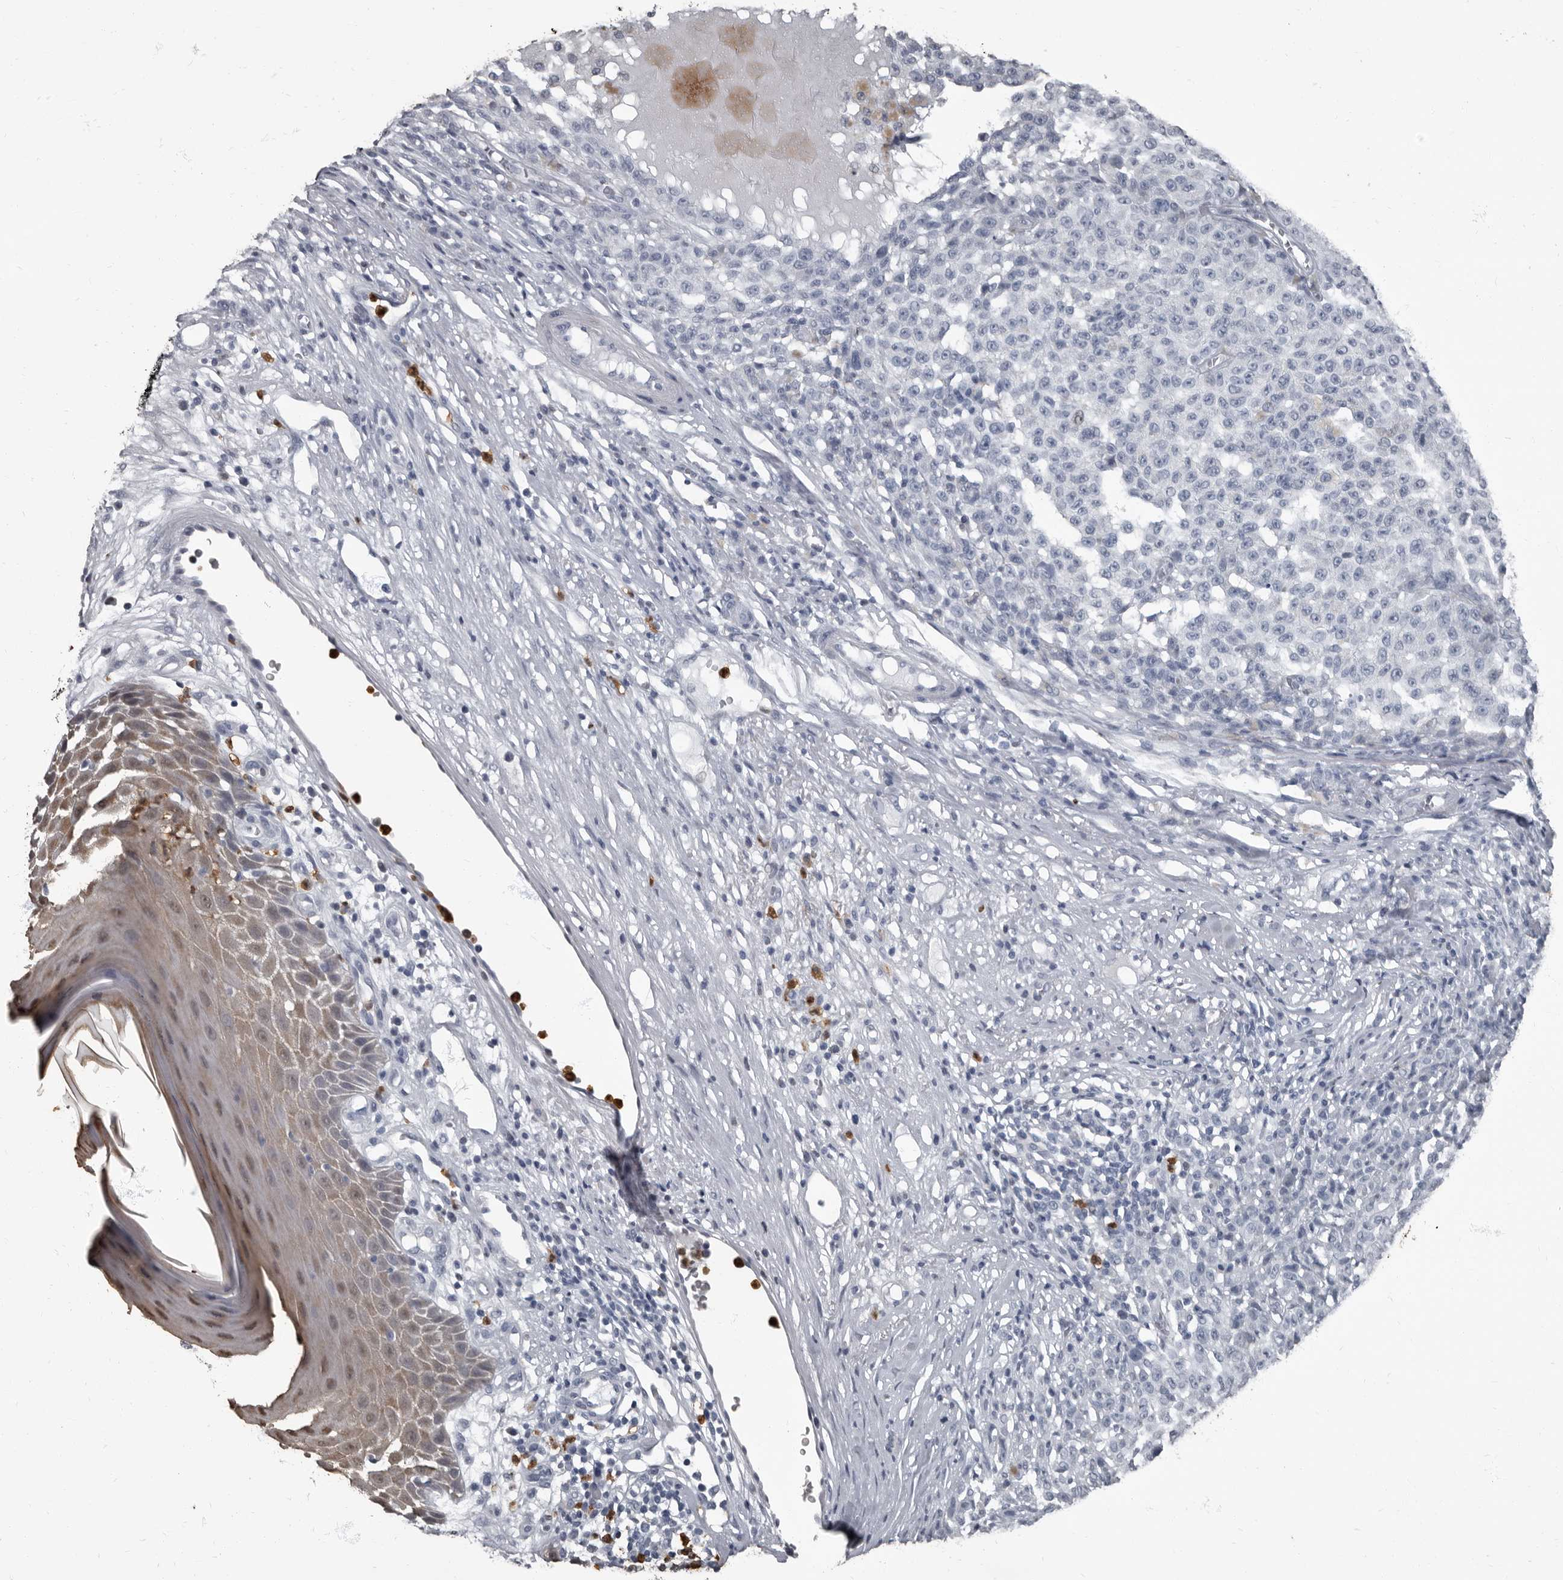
{"staining": {"intensity": "negative", "quantity": "none", "location": "none"}, "tissue": "melanoma", "cell_type": "Tumor cells", "image_type": "cancer", "snomed": [{"axis": "morphology", "description": "Malignant melanoma, NOS"}, {"axis": "topography", "description": "Skin"}], "caption": "DAB (3,3'-diaminobenzidine) immunohistochemical staining of human melanoma demonstrates no significant expression in tumor cells. (Immunohistochemistry (ihc), brightfield microscopy, high magnification).", "gene": "TPD52L1", "patient": {"sex": "female", "age": 82}}